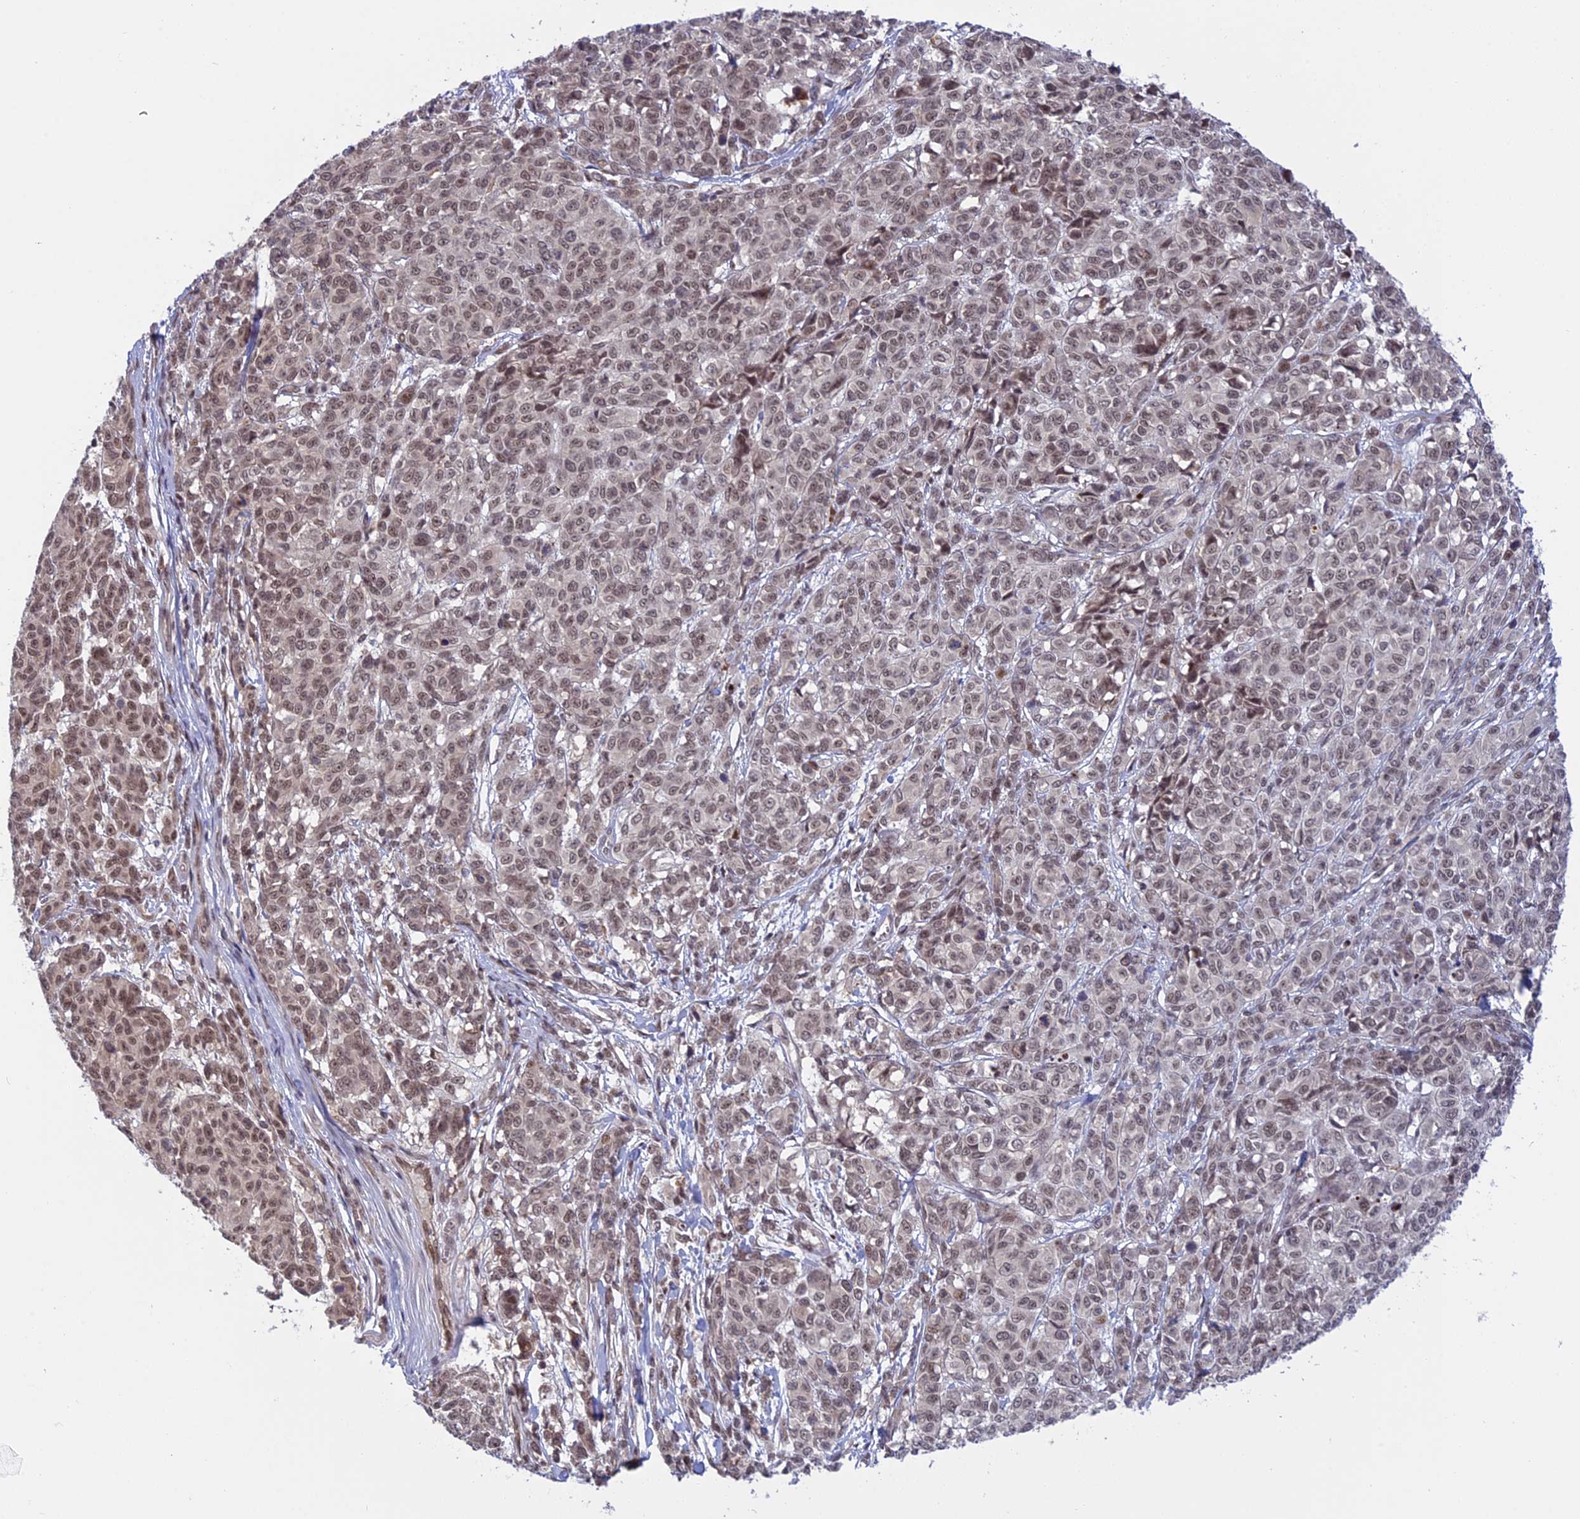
{"staining": {"intensity": "weak", "quantity": "25%-75%", "location": "nuclear"}, "tissue": "melanoma", "cell_type": "Tumor cells", "image_type": "cancer", "snomed": [{"axis": "morphology", "description": "Malignant melanoma, NOS"}, {"axis": "topography", "description": "Skin"}], "caption": "Tumor cells demonstrate low levels of weak nuclear staining in about 25%-75% of cells in melanoma. Nuclei are stained in blue.", "gene": "POLR2C", "patient": {"sex": "male", "age": 49}}